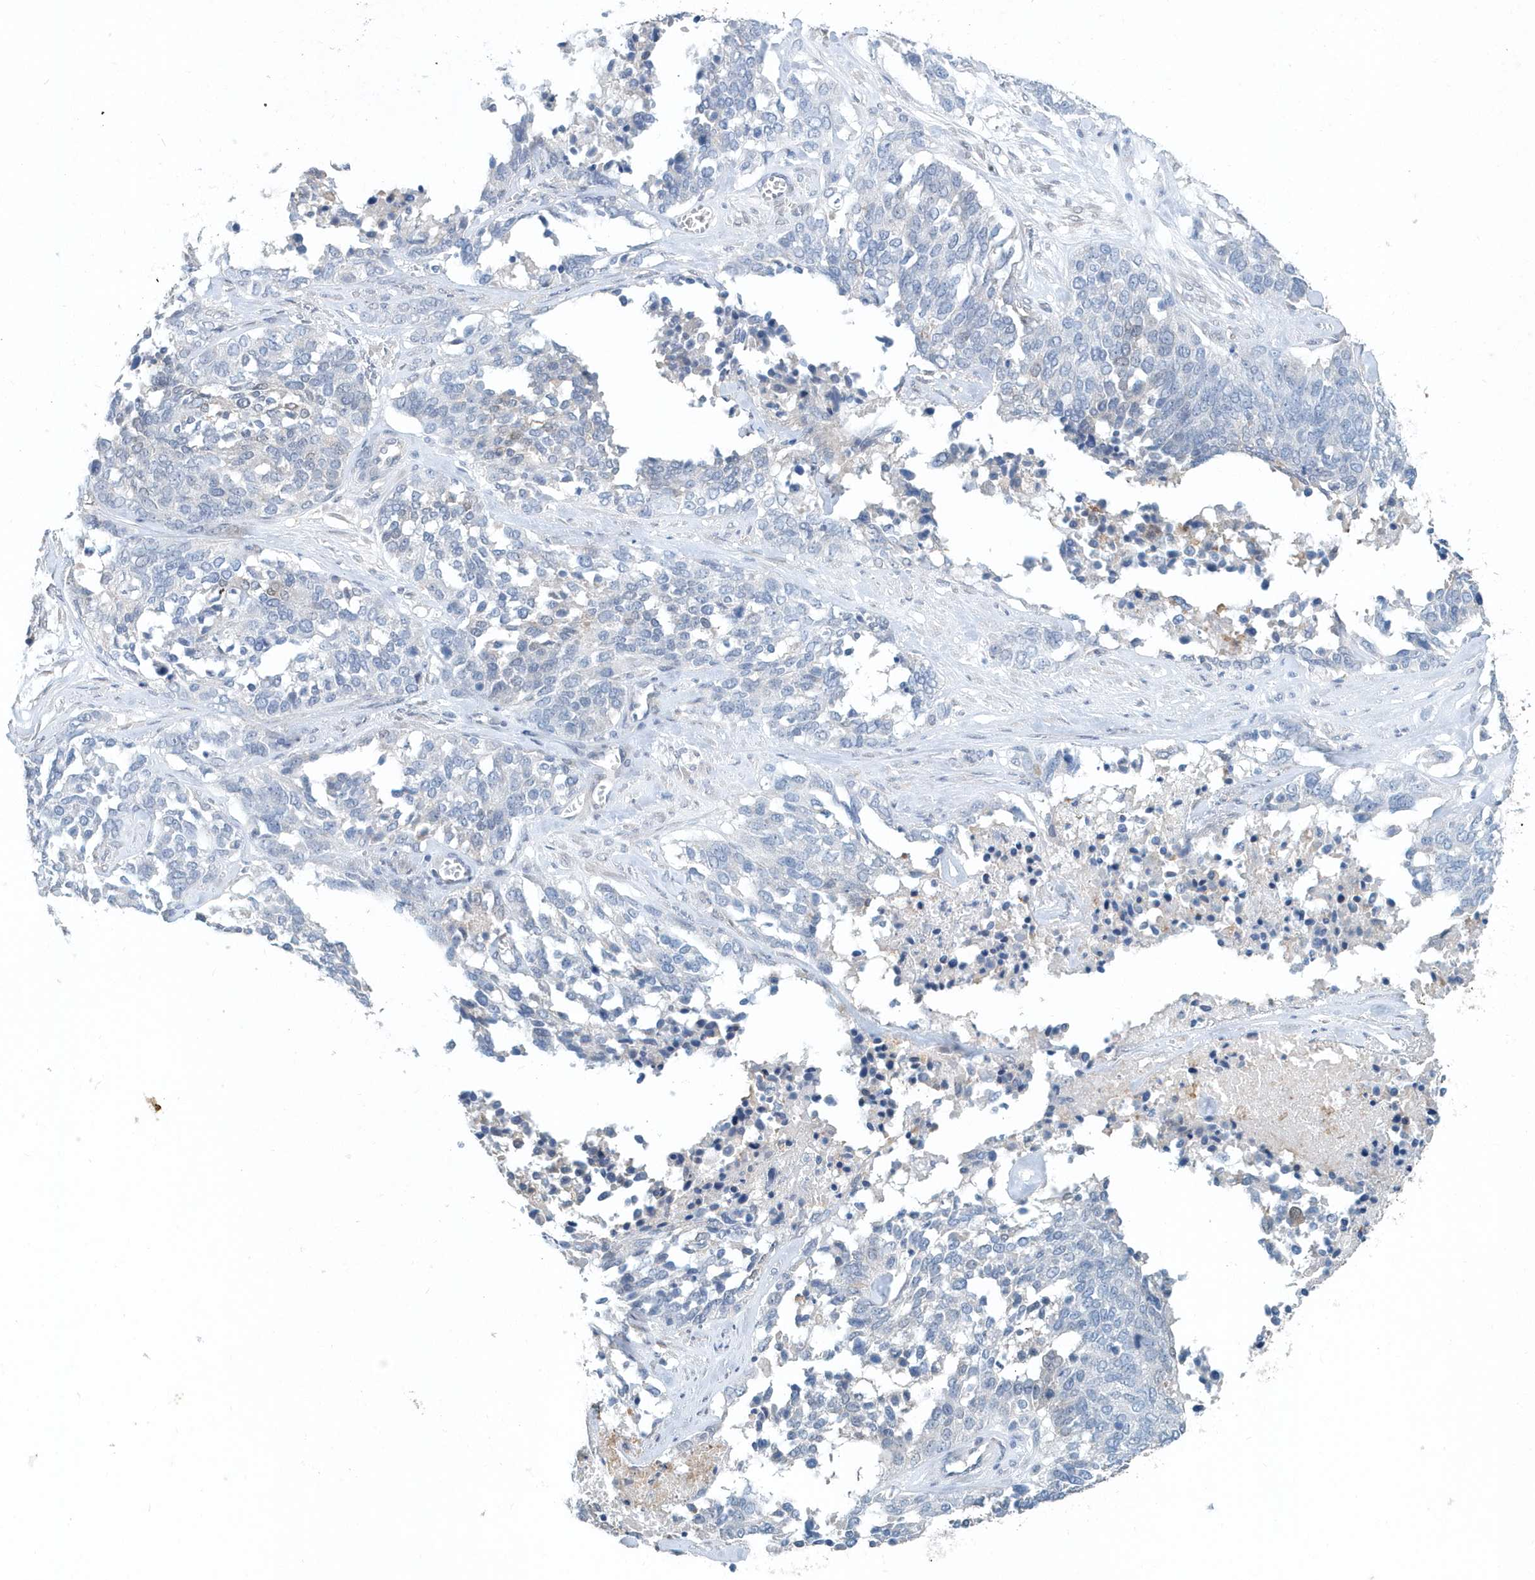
{"staining": {"intensity": "negative", "quantity": "none", "location": "none"}, "tissue": "ovarian cancer", "cell_type": "Tumor cells", "image_type": "cancer", "snomed": [{"axis": "morphology", "description": "Cystadenocarcinoma, serous, NOS"}, {"axis": "topography", "description": "Ovary"}], "caption": "IHC histopathology image of serous cystadenocarcinoma (ovarian) stained for a protein (brown), which exhibits no expression in tumor cells.", "gene": "PFN2", "patient": {"sex": "female", "age": 44}}